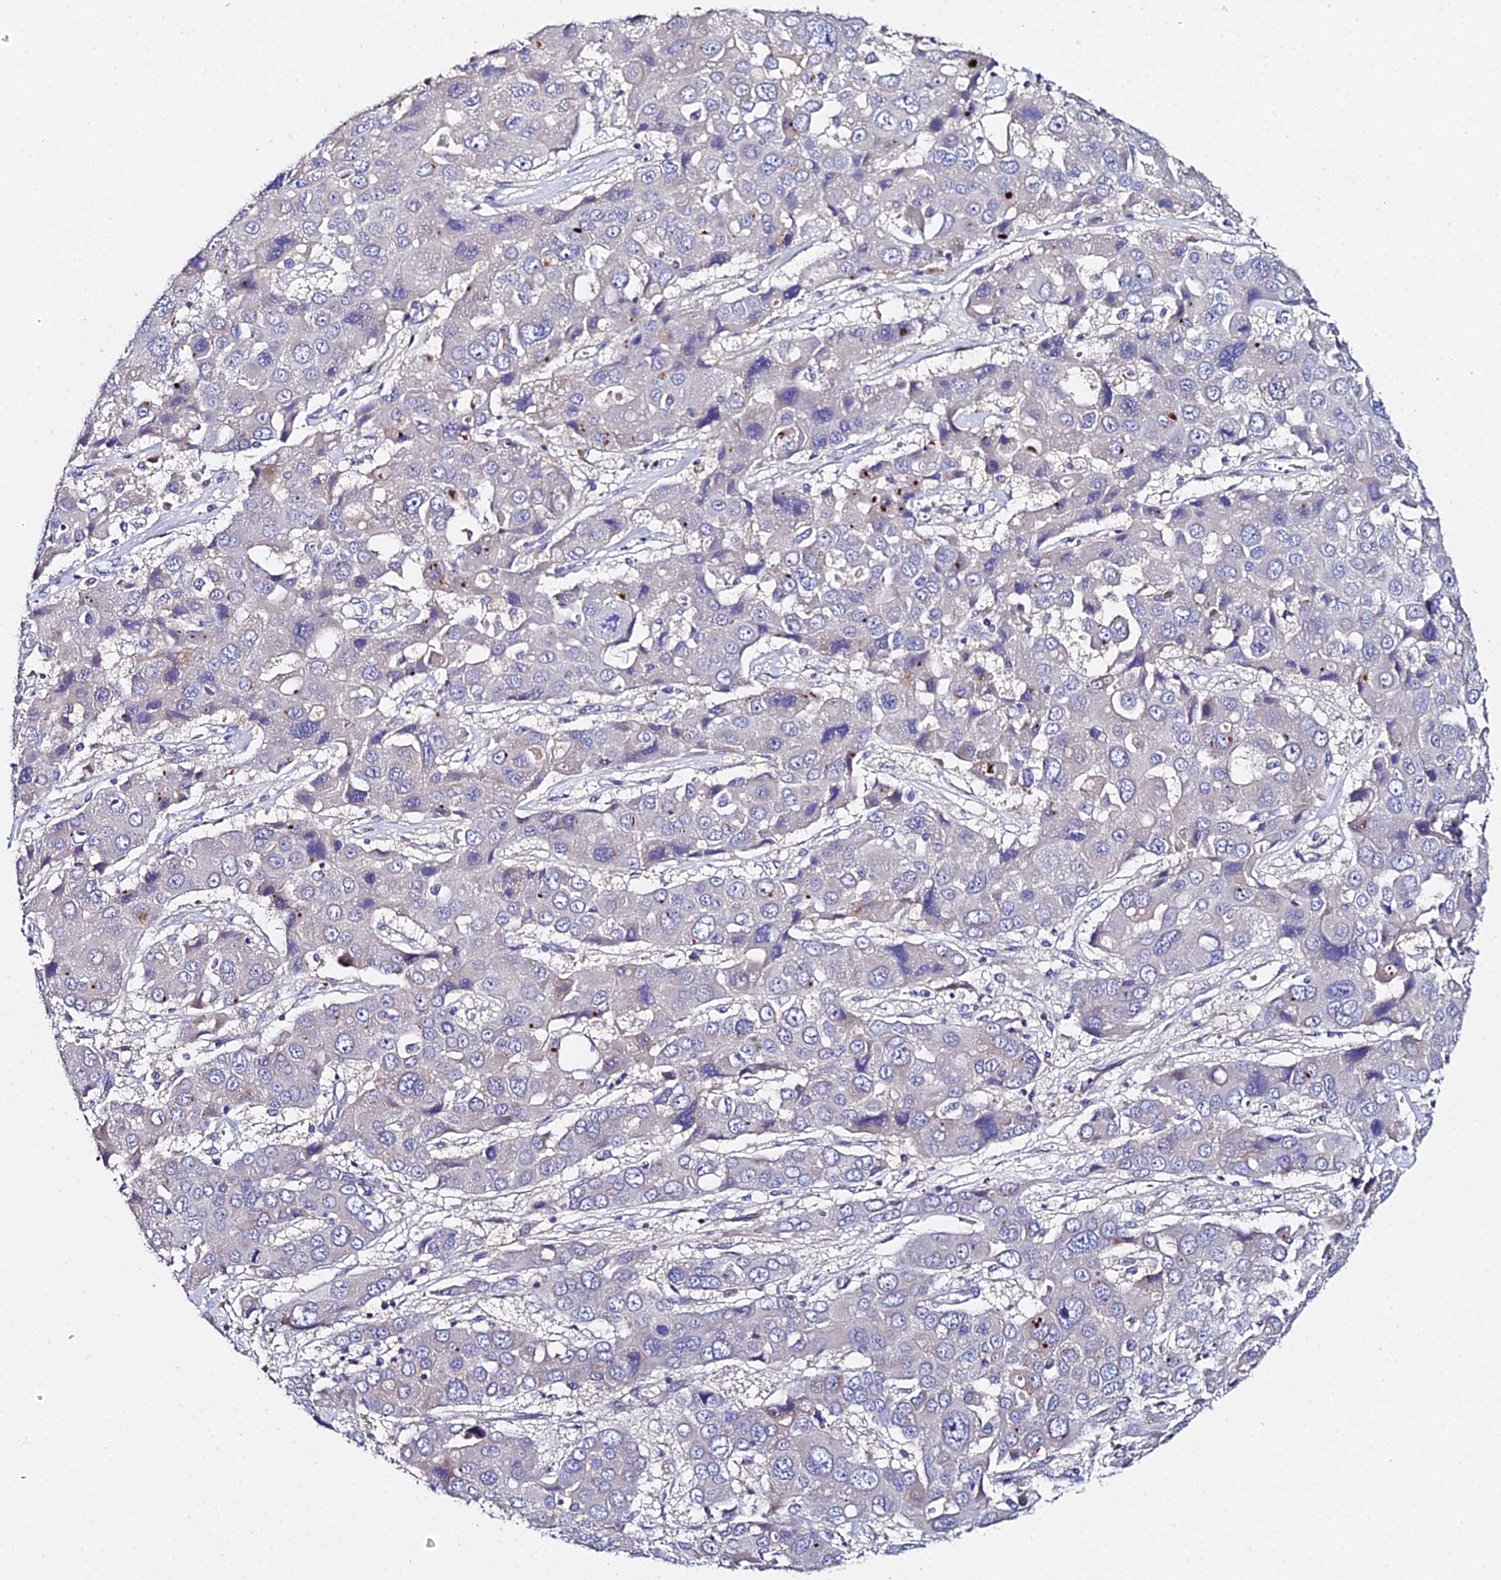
{"staining": {"intensity": "negative", "quantity": "none", "location": "none"}, "tissue": "liver cancer", "cell_type": "Tumor cells", "image_type": "cancer", "snomed": [{"axis": "morphology", "description": "Cholangiocarcinoma"}, {"axis": "topography", "description": "Liver"}], "caption": "Immunohistochemistry of human liver cancer shows no staining in tumor cells.", "gene": "UBE2L3", "patient": {"sex": "male", "age": 67}}